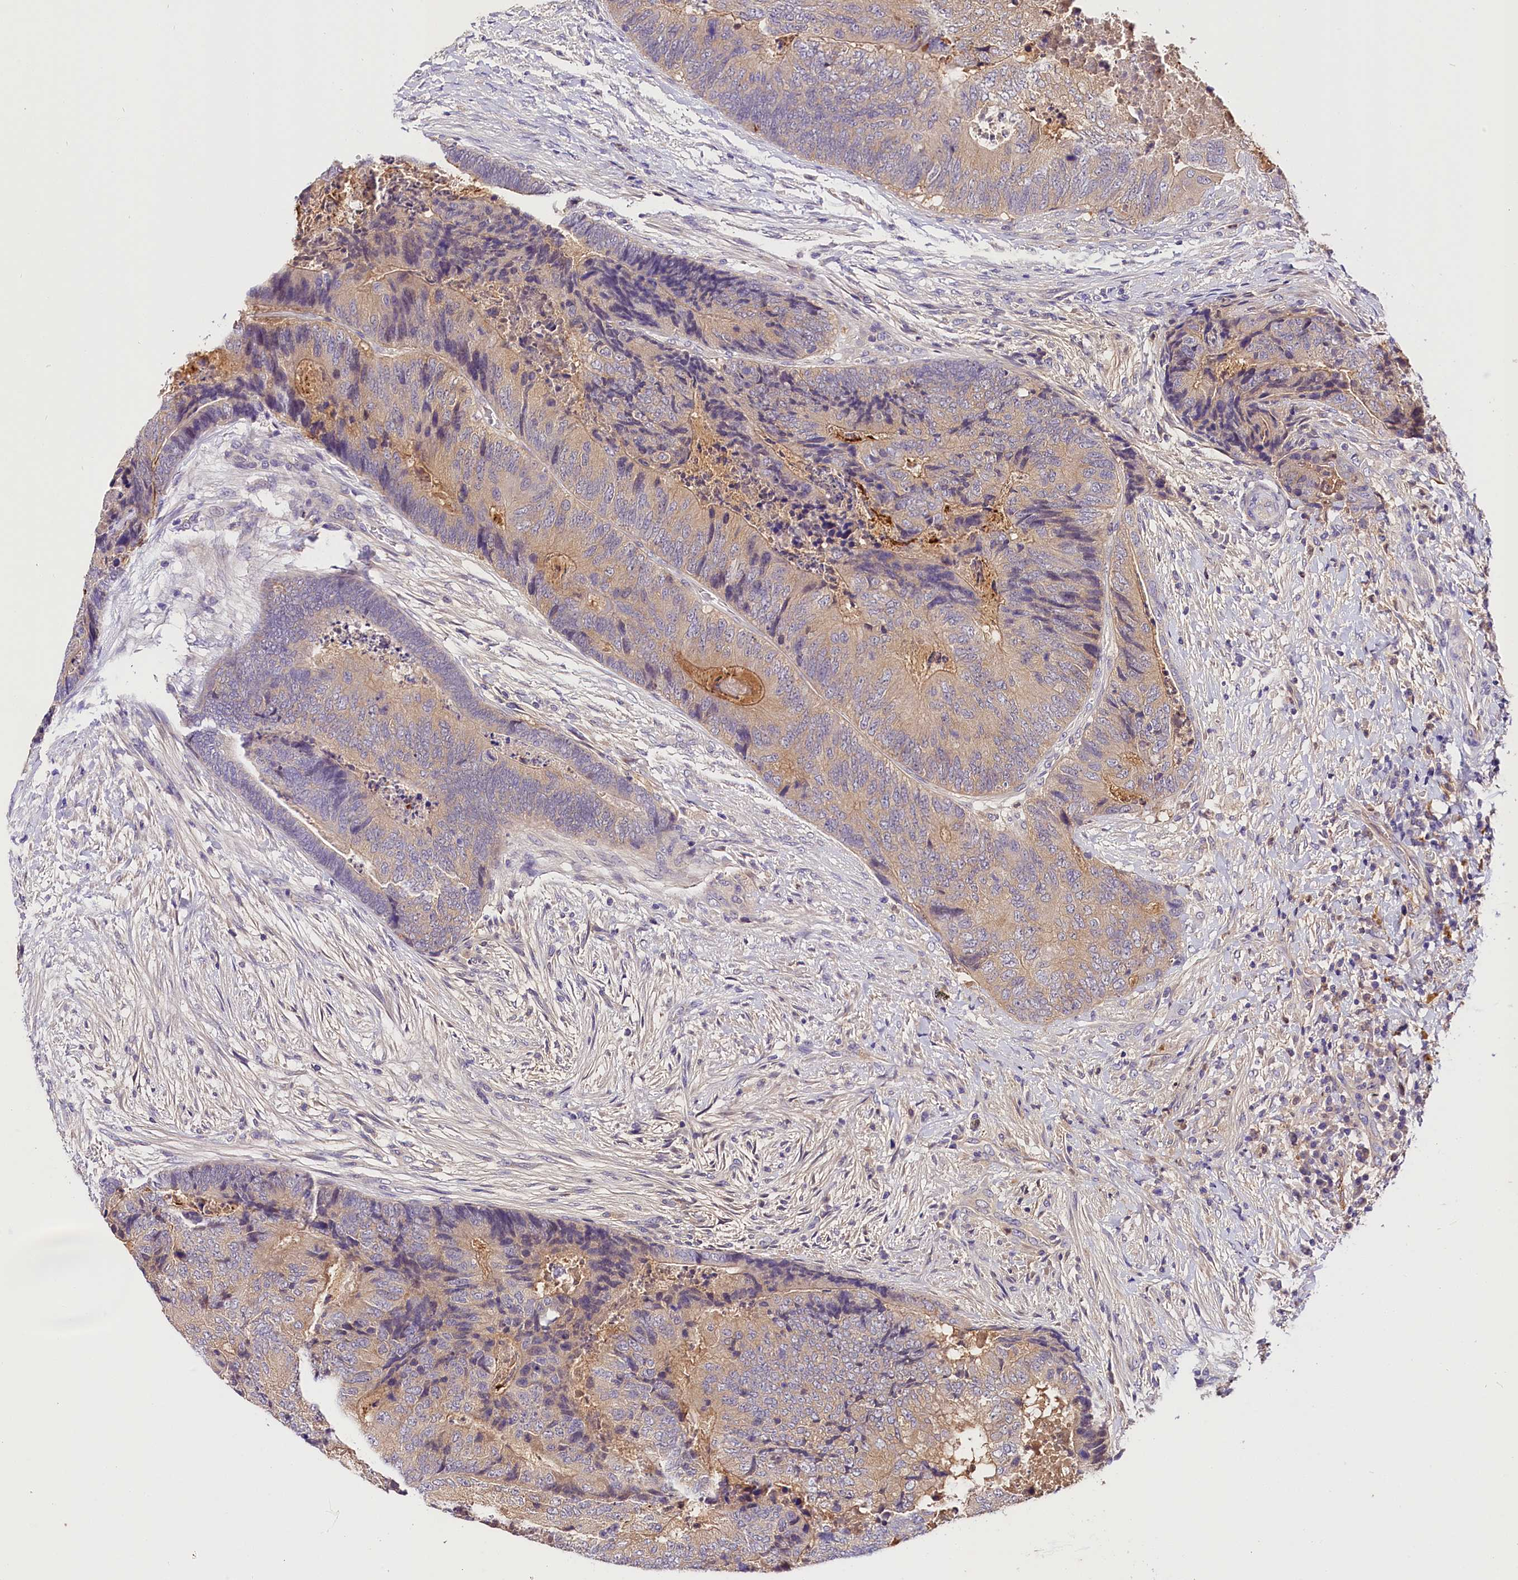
{"staining": {"intensity": "weak", "quantity": "<25%", "location": "cytoplasmic/membranous"}, "tissue": "colorectal cancer", "cell_type": "Tumor cells", "image_type": "cancer", "snomed": [{"axis": "morphology", "description": "Adenocarcinoma, NOS"}, {"axis": "topography", "description": "Colon"}], "caption": "IHC micrograph of colorectal cancer (adenocarcinoma) stained for a protein (brown), which exhibits no staining in tumor cells. (Immunohistochemistry (ihc), brightfield microscopy, high magnification).", "gene": "ARMC6", "patient": {"sex": "female", "age": 67}}